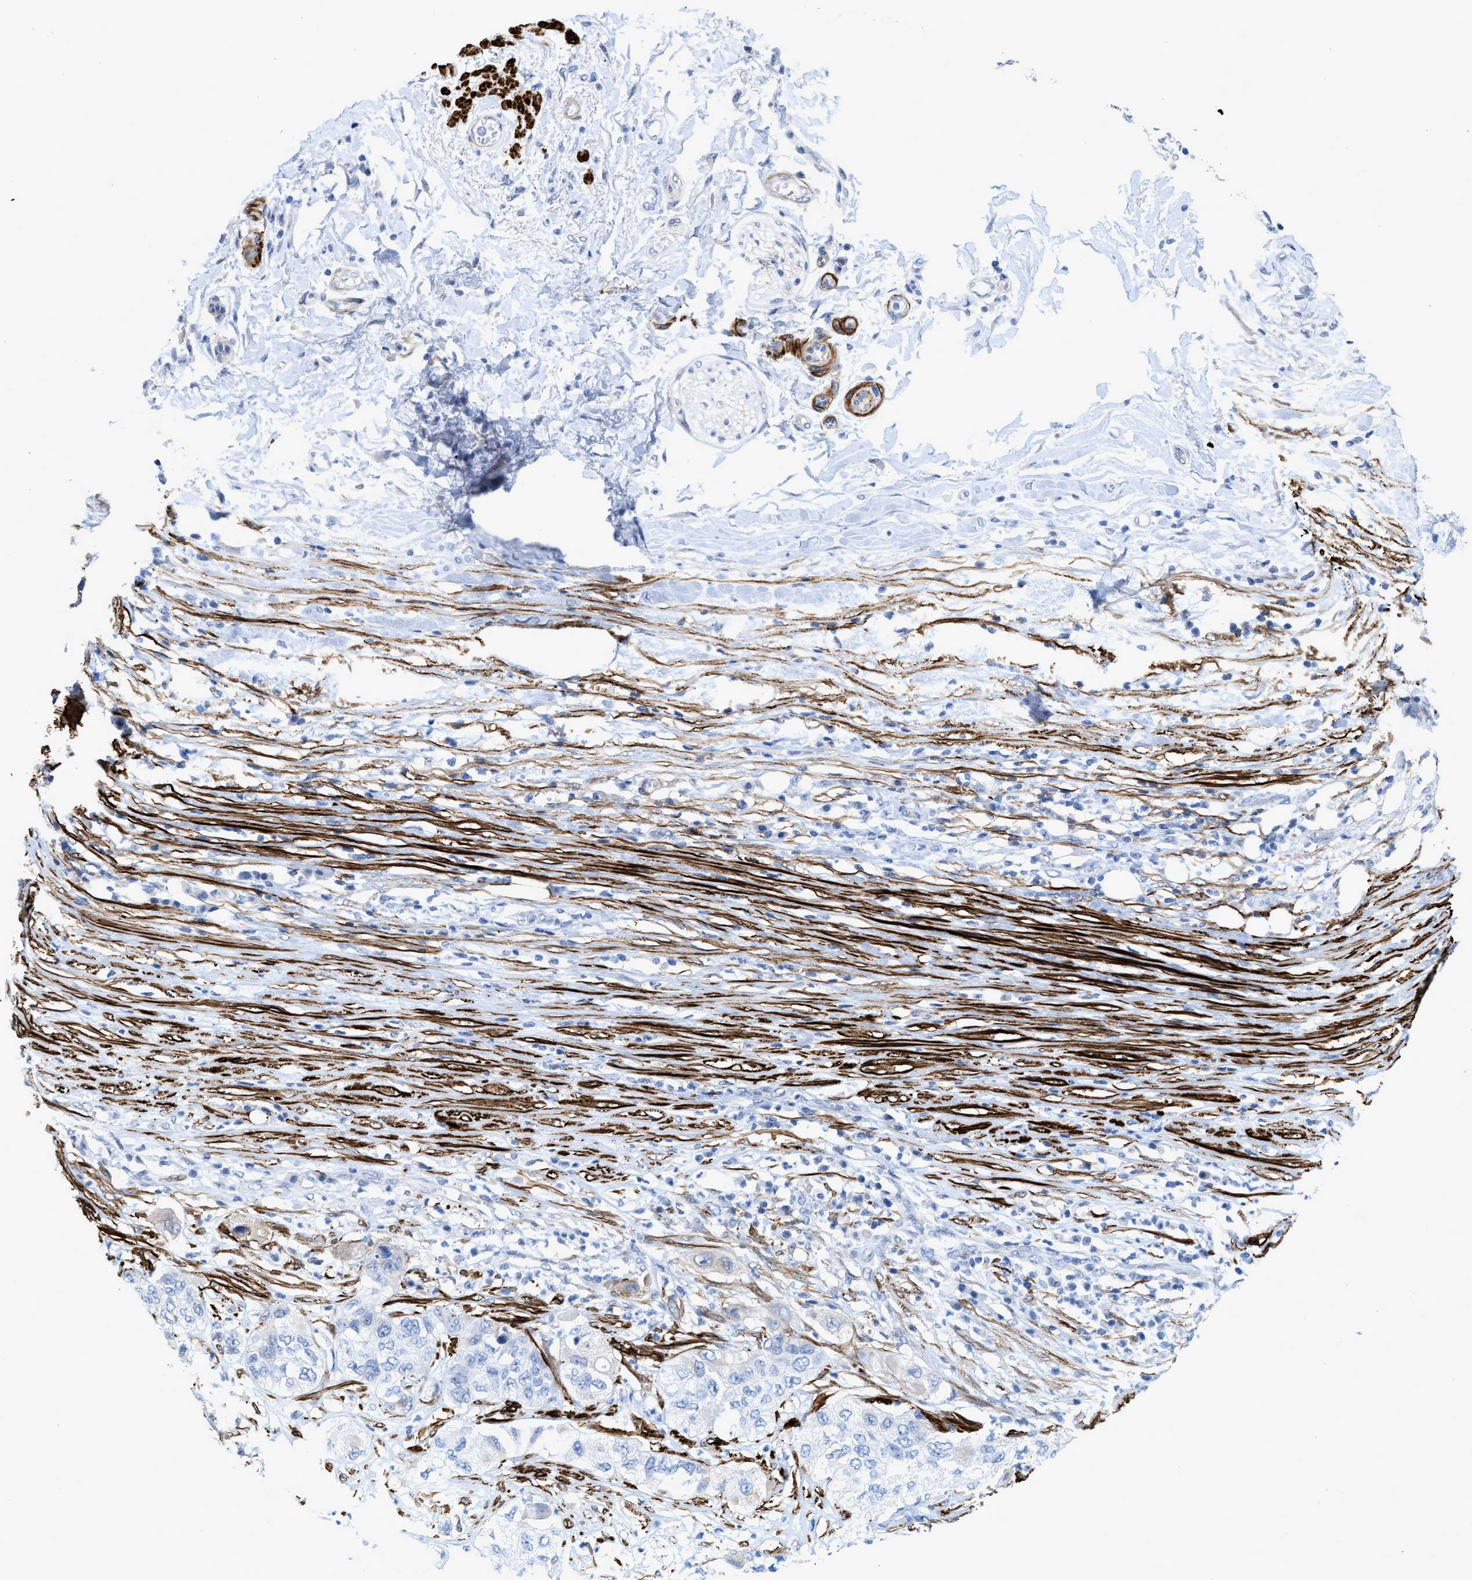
{"staining": {"intensity": "negative", "quantity": "none", "location": "none"}, "tissue": "pancreatic cancer", "cell_type": "Tumor cells", "image_type": "cancer", "snomed": [{"axis": "morphology", "description": "Adenocarcinoma, NOS"}, {"axis": "topography", "description": "Pancreas"}], "caption": "Tumor cells are negative for protein expression in human pancreatic adenocarcinoma.", "gene": "TAGLN", "patient": {"sex": "female", "age": 78}}